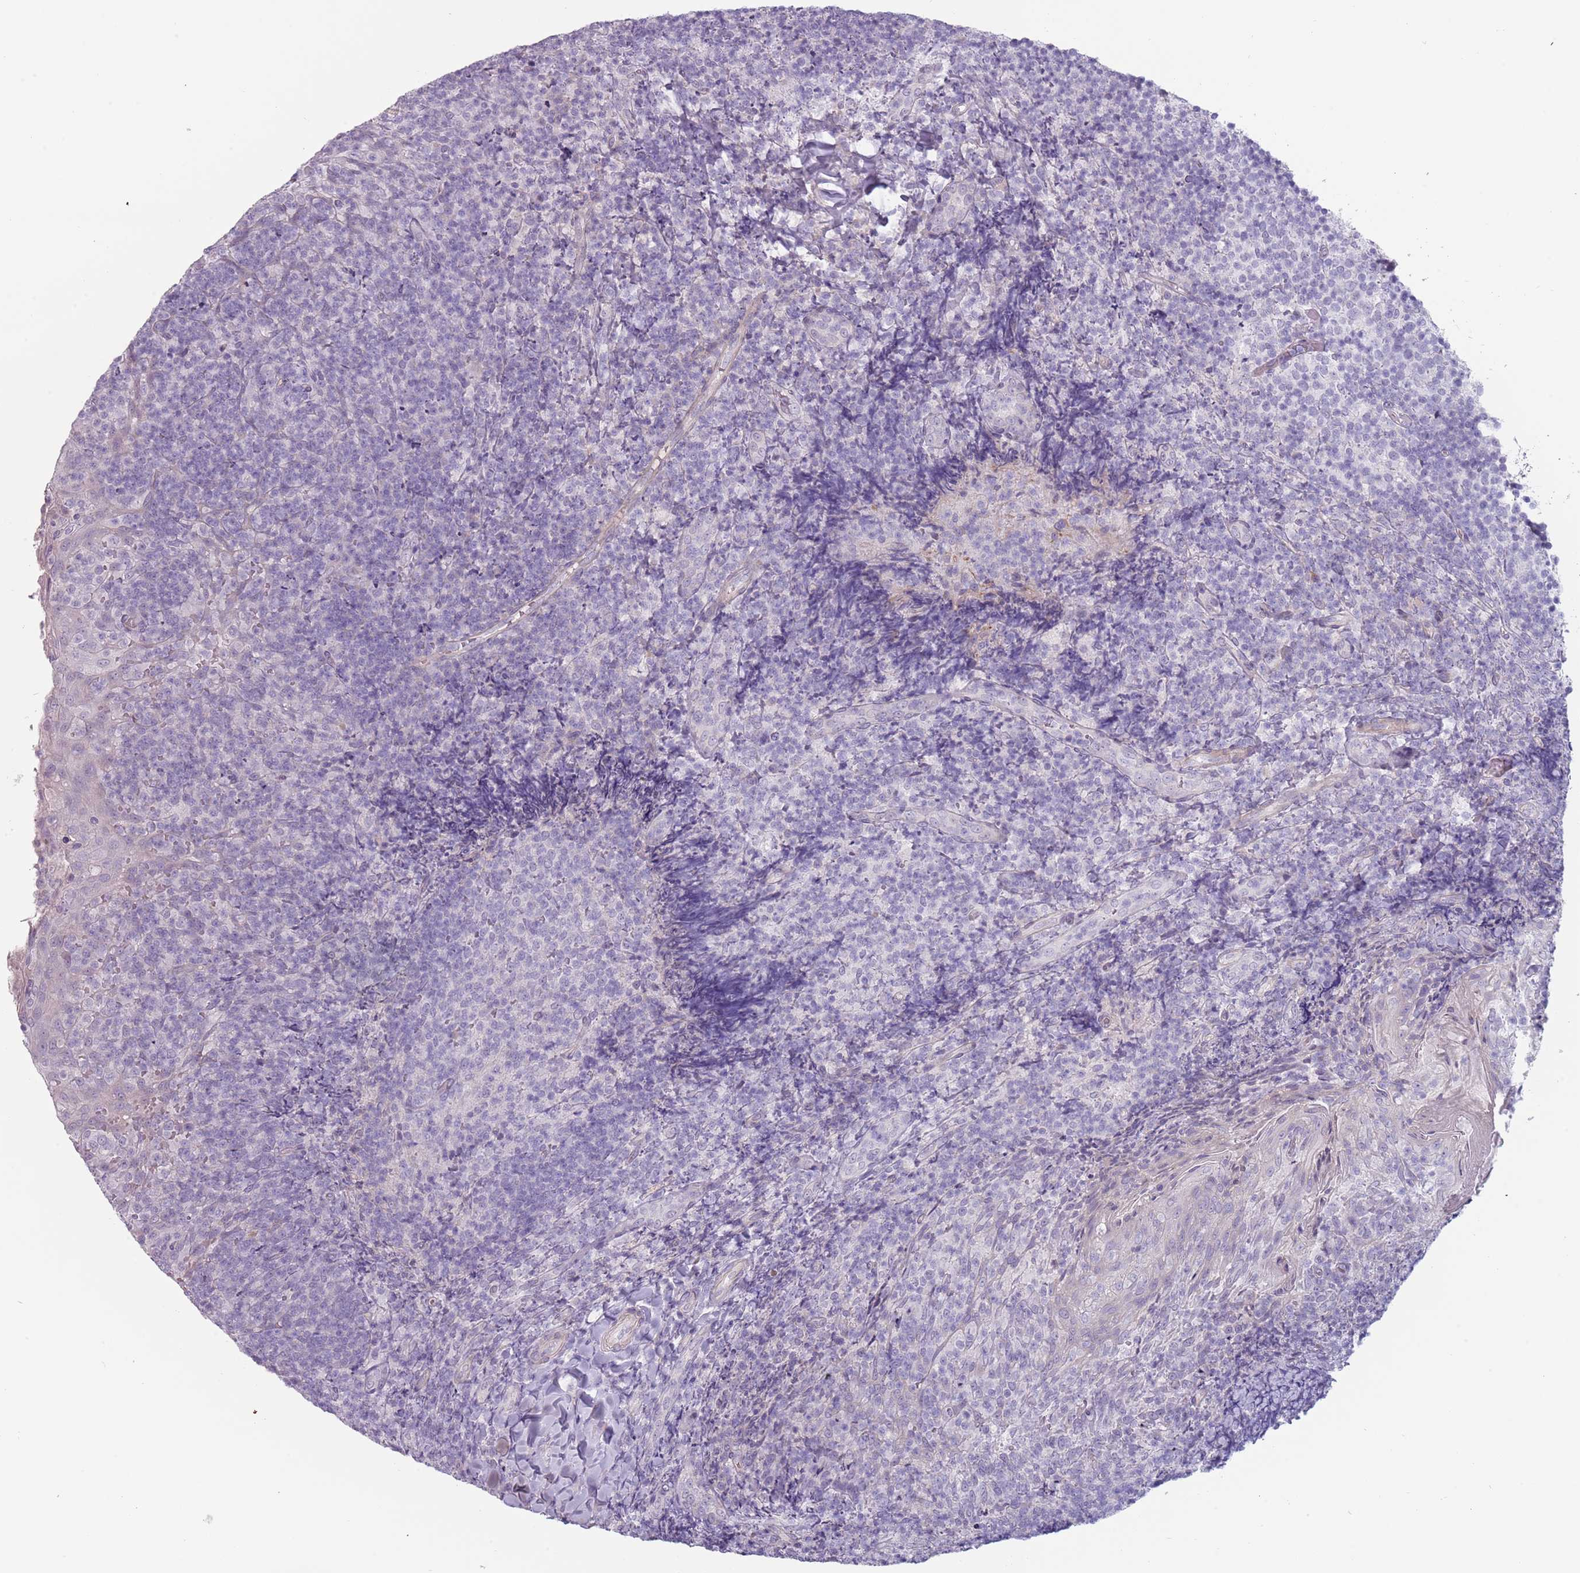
{"staining": {"intensity": "negative", "quantity": "none", "location": "none"}, "tissue": "tonsil", "cell_type": "Germinal center cells", "image_type": "normal", "snomed": [{"axis": "morphology", "description": "Normal tissue, NOS"}, {"axis": "topography", "description": "Tonsil"}], "caption": "Germinal center cells show no significant expression in unremarkable tonsil. (DAB (3,3'-diaminobenzidine) IHC visualized using brightfield microscopy, high magnification).", "gene": "RFX2", "patient": {"sex": "female", "age": 10}}